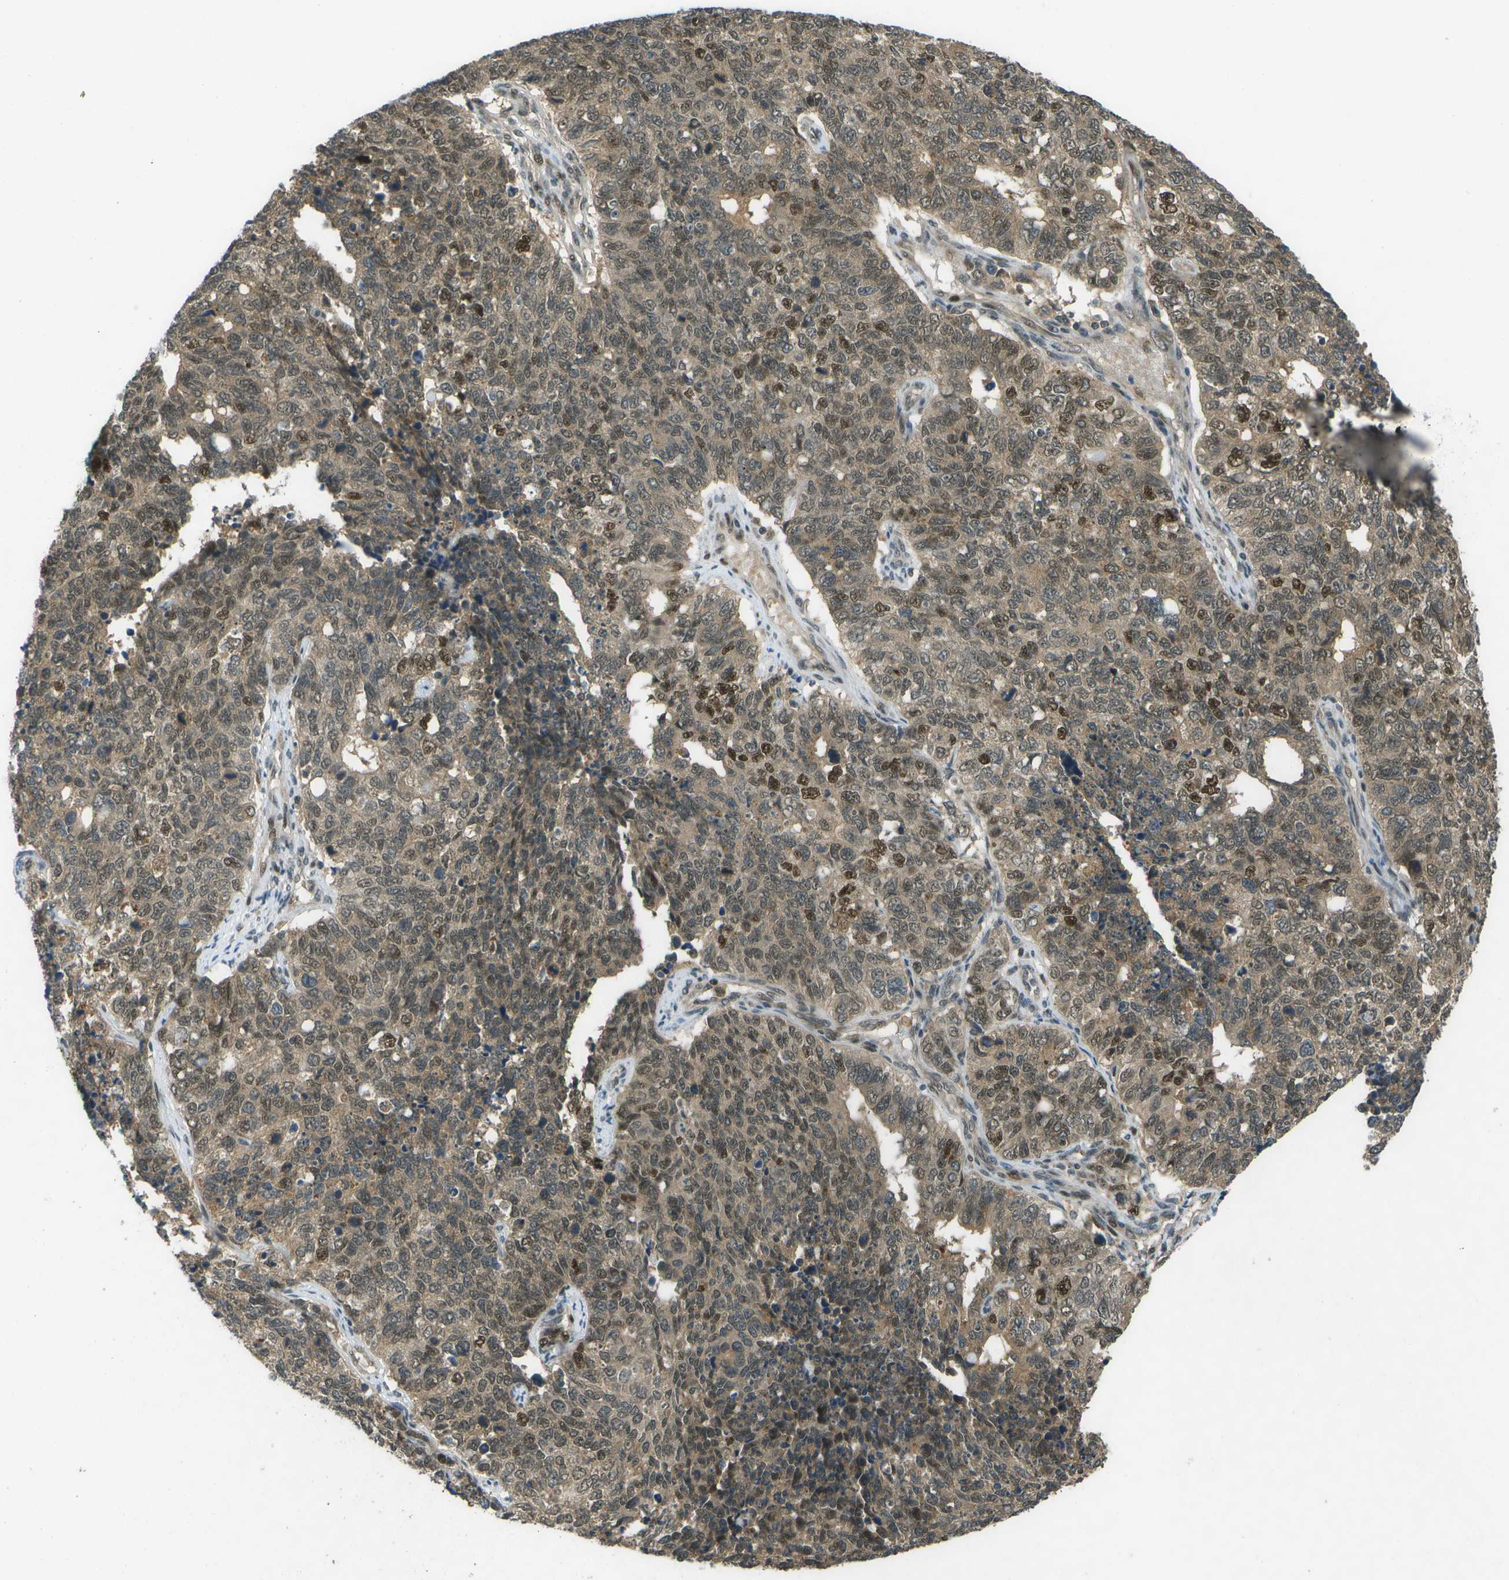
{"staining": {"intensity": "moderate", "quantity": ">75%", "location": "nuclear"}, "tissue": "cervical cancer", "cell_type": "Tumor cells", "image_type": "cancer", "snomed": [{"axis": "morphology", "description": "Squamous cell carcinoma, NOS"}, {"axis": "topography", "description": "Cervix"}], "caption": "Protein expression analysis of cervical cancer displays moderate nuclear staining in approximately >75% of tumor cells. (brown staining indicates protein expression, while blue staining denotes nuclei).", "gene": "GANC", "patient": {"sex": "female", "age": 63}}